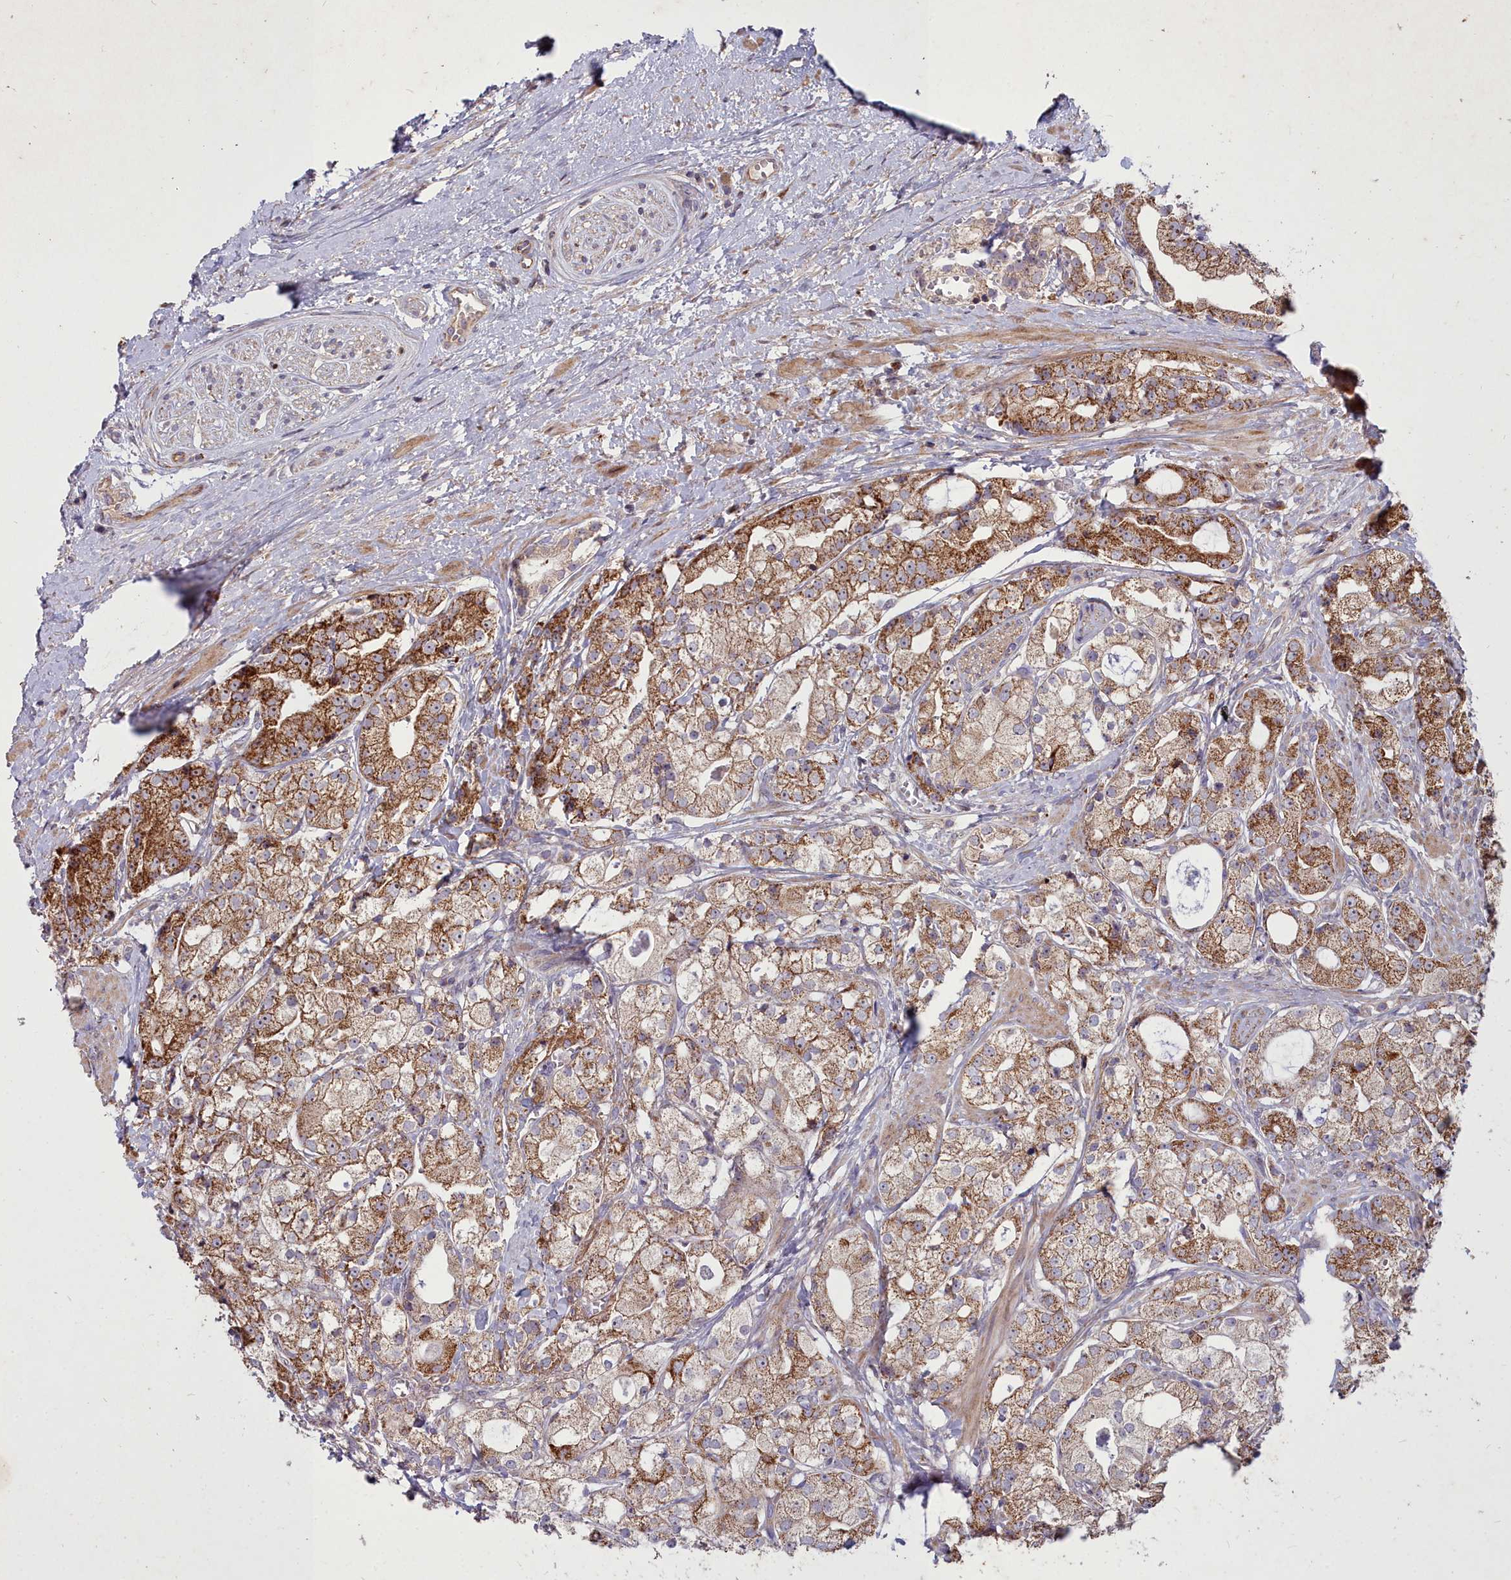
{"staining": {"intensity": "moderate", "quantity": ">75%", "location": "cytoplasmic/membranous"}, "tissue": "prostate cancer", "cell_type": "Tumor cells", "image_type": "cancer", "snomed": [{"axis": "morphology", "description": "Adenocarcinoma, High grade"}, {"axis": "topography", "description": "Prostate"}], "caption": "Immunohistochemistry of human prostate cancer shows medium levels of moderate cytoplasmic/membranous staining in approximately >75% of tumor cells.", "gene": "COX11", "patient": {"sex": "male", "age": 71}}